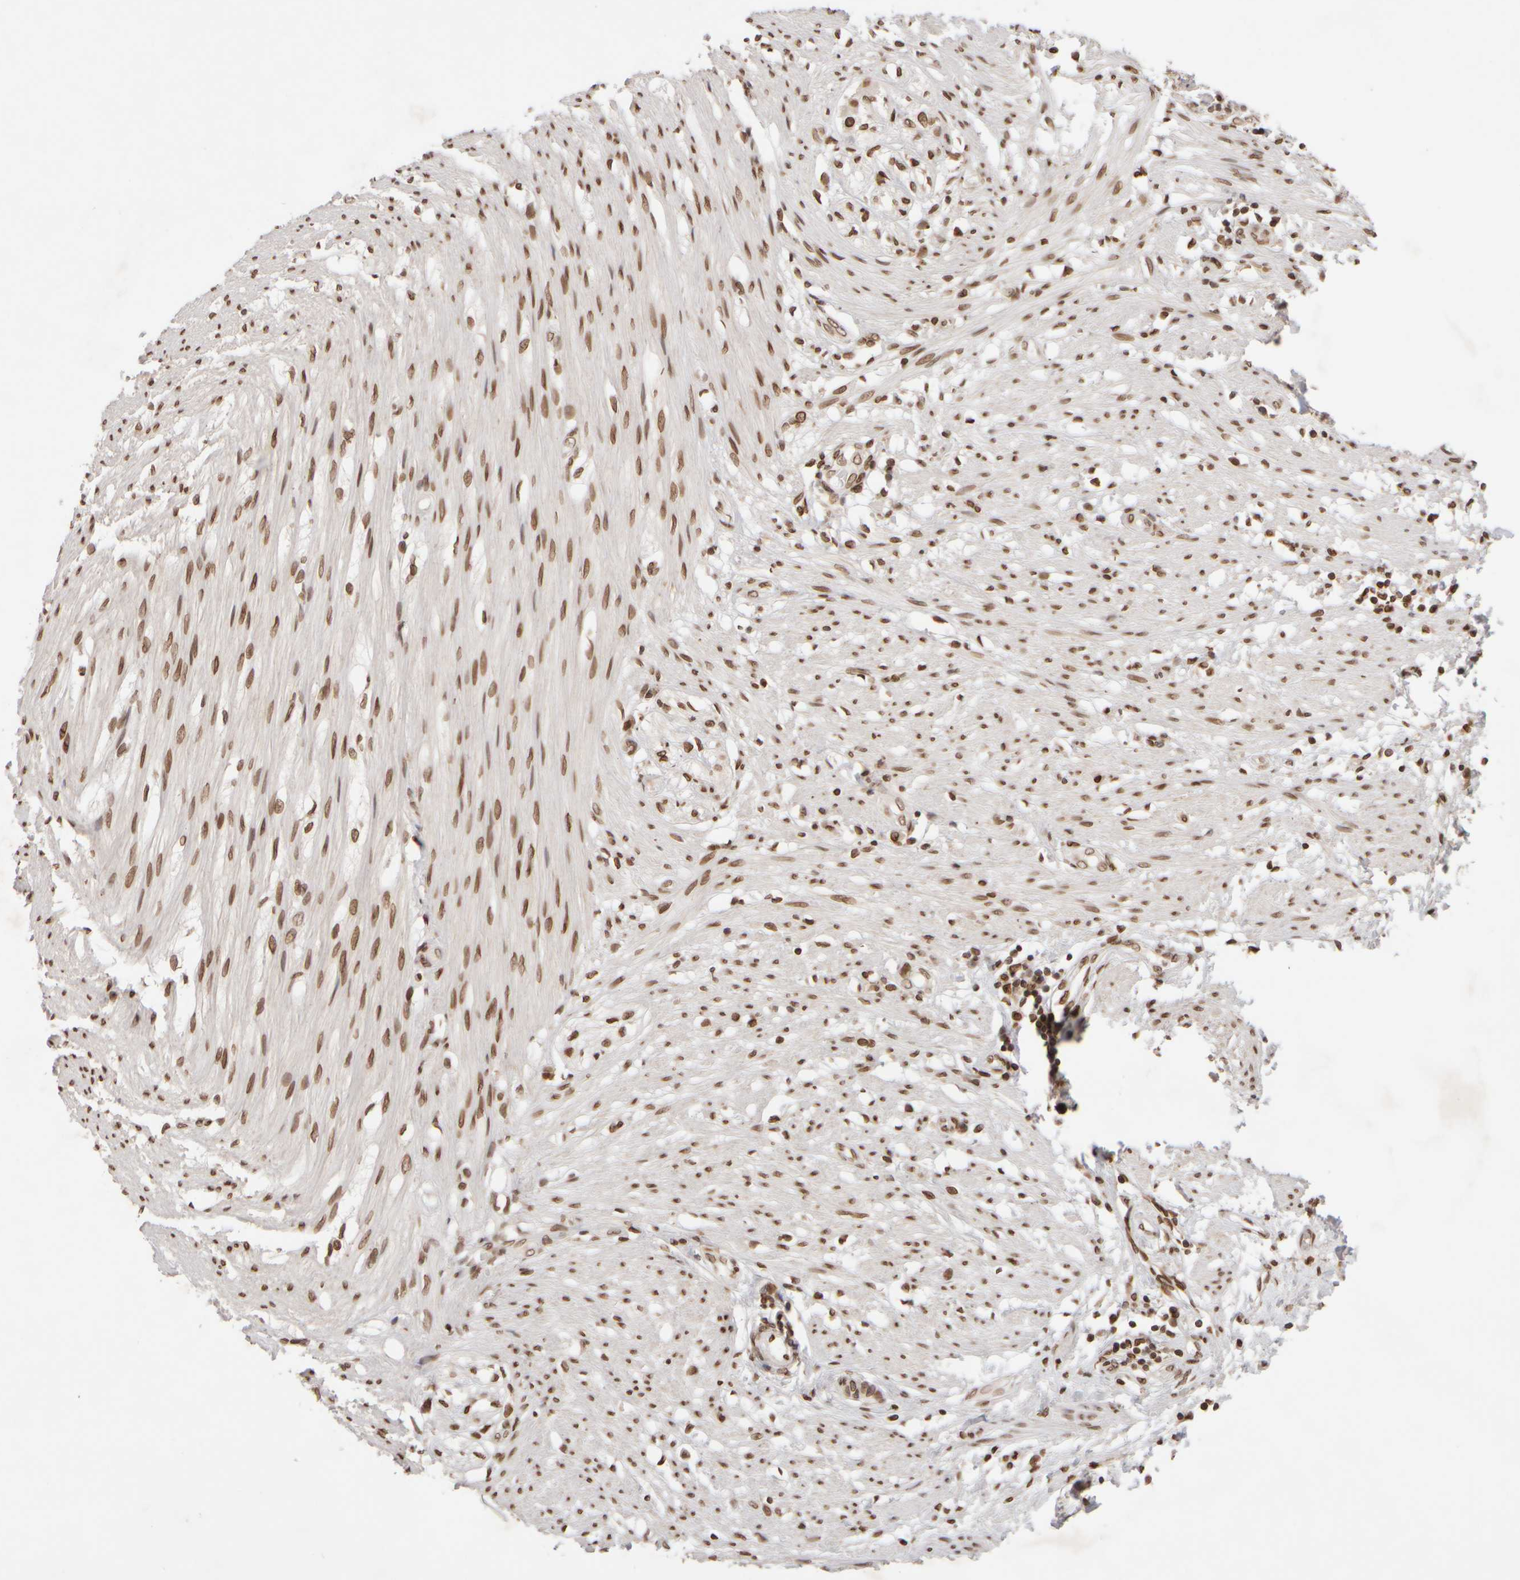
{"staining": {"intensity": "strong", "quantity": ">75%", "location": "nuclear"}, "tissue": "smooth muscle", "cell_type": "Smooth muscle cells", "image_type": "normal", "snomed": [{"axis": "morphology", "description": "Normal tissue, NOS"}, {"axis": "morphology", "description": "Adenocarcinoma, NOS"}, {"axis": "topography", "description": "Smooth muscle"}, {"axis": "topography", "description": "Colon"}], "caption": "Normal smooth muscle displays strong nuclear expression in about >75% of smooth muscle cells, visualized by immunohistochemistry.", "gene": "ZC3HC1", "patient": {"sex": "male", "age": 14}}